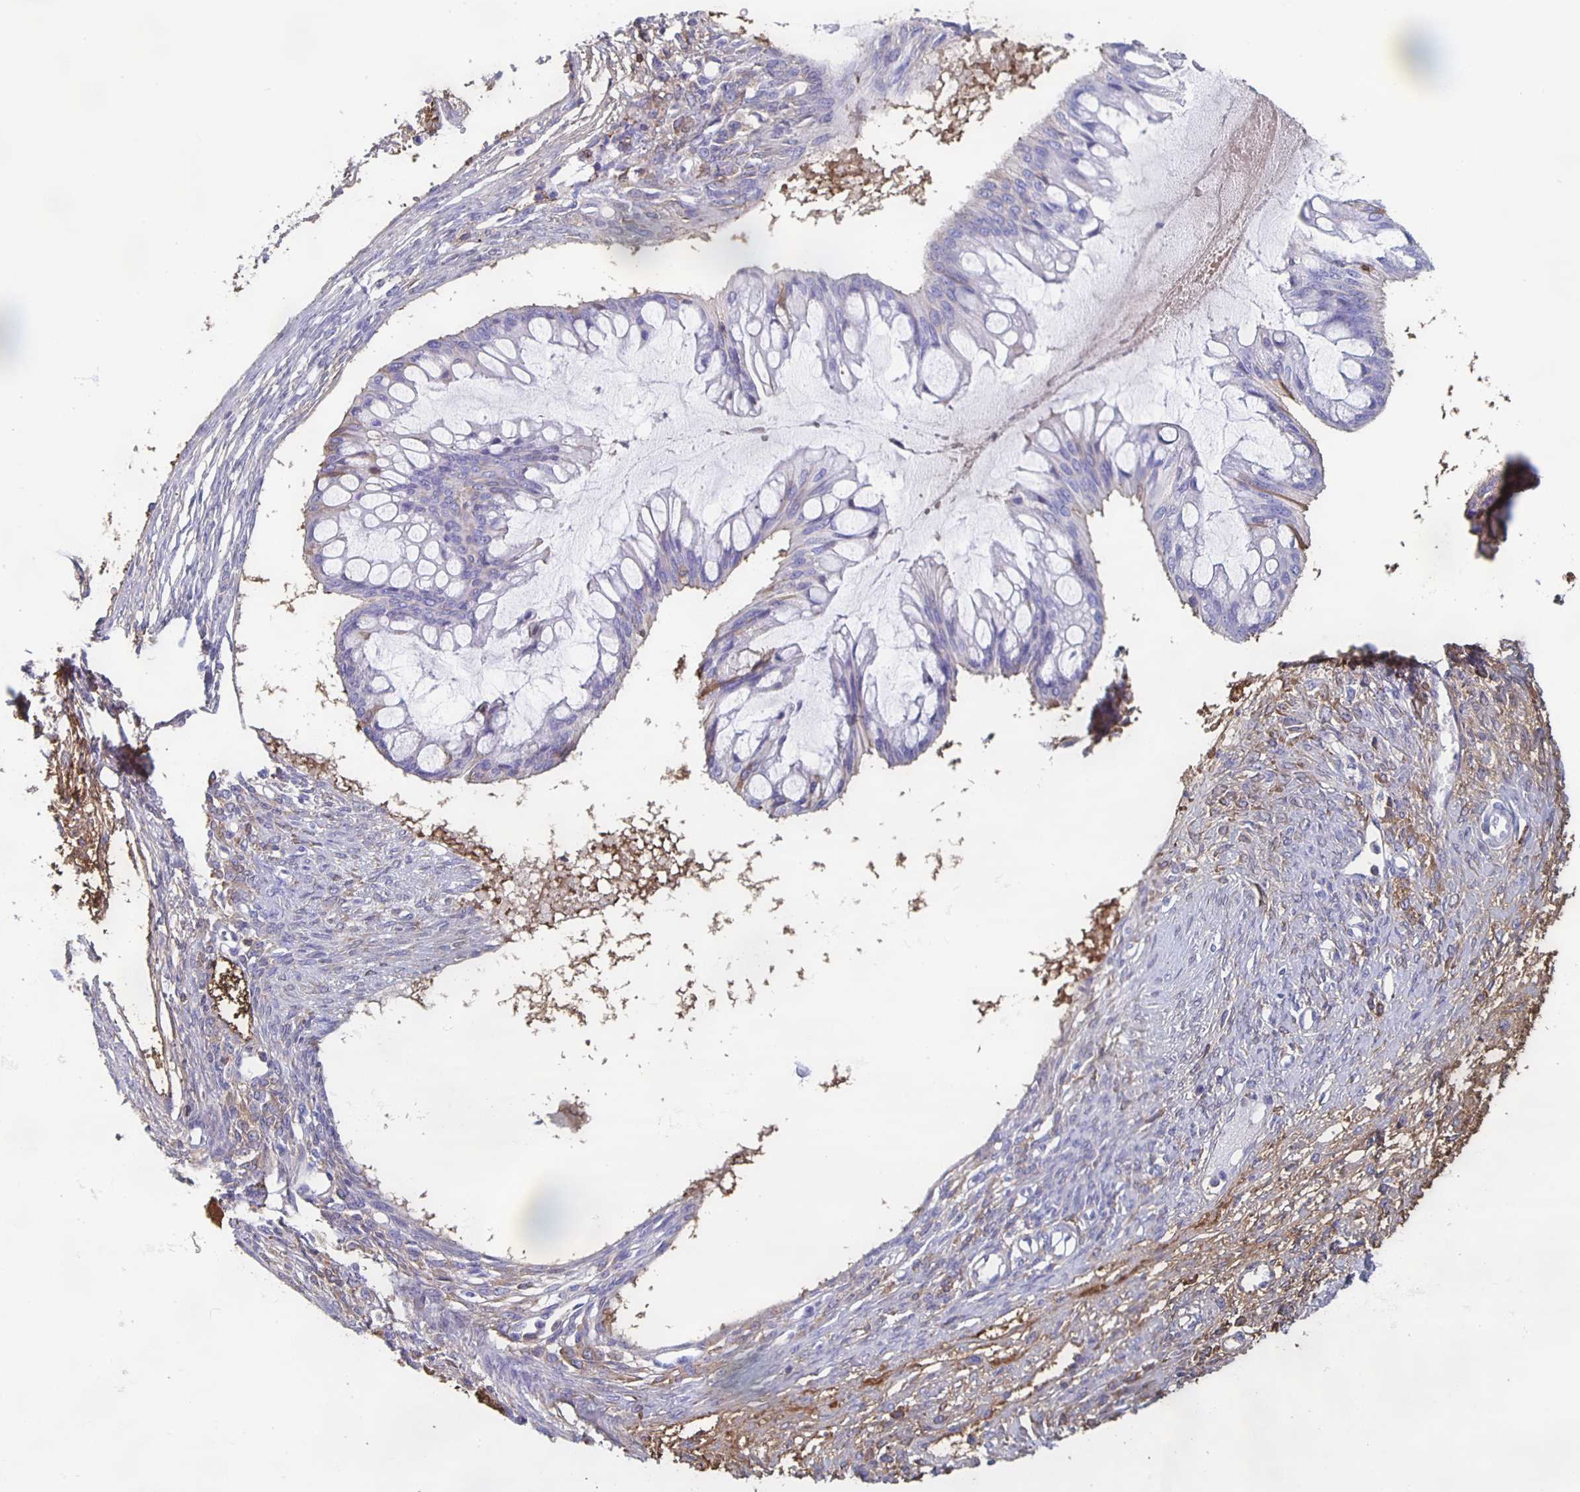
{"staining": {"intensity": "negative", "quantity": "none", "location": "none"}, "tissue": "ovarian cancer", "cell_type": "Tumor cells", "image_type": "cancer", "snomed": [{"axis": "morphology", "description": "Cystadenocarcinoma, mucinous, NOS"}, {"axis": "topography", "description": "Ovary"}], "caption": "High power microscopy histopathology image of an IHC image of mucinous cystadenocarcinoma (ovarian), revealing no significant positivity in tumor cells. (DAB immunohistochemistry, high magnification).", "gene": "FGA", "patient": {"sex": "female", "age": 73}}